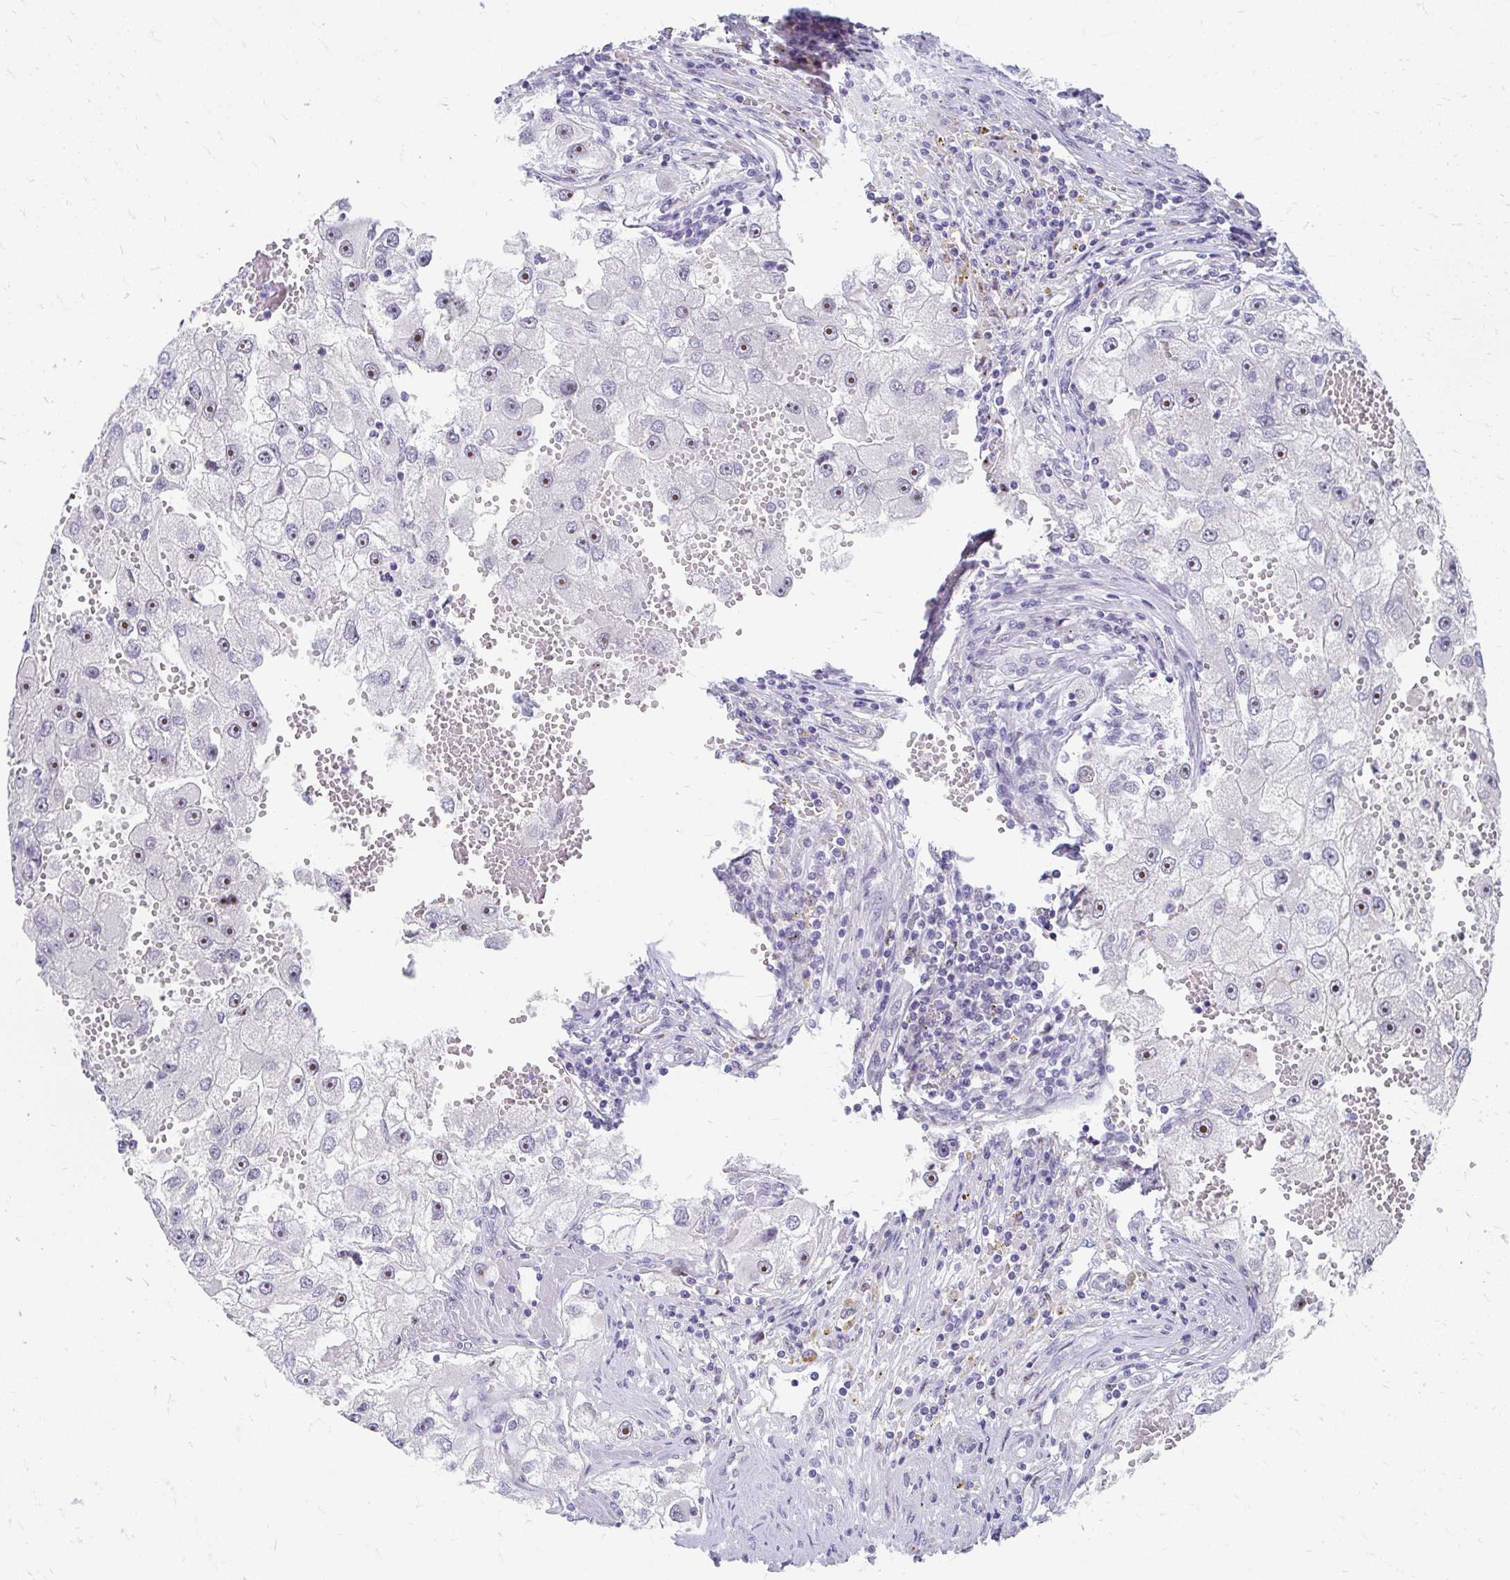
{"staining": {"intensity": "moderate", "quantity": ">75%", "location": "nuclear"}, "tissue": "renal cancer", "cell_type": "Tumor cells", "image_type": "cancer", "snomed": [{"axis": "morphology", "description": "Adenocarcinoma, NOS"}, {"axis": "topography", "description": "Kidney"}], "caption": "Immunohistochemistry (DAB (3,3'-diaminobenzidine)) staining of human renal adenocarcinoma exhibits moderate nuclear protein expression in about >75% of tumor cells. (DAB (3,3'-diaminobenzidine) = brown stain, brightfield microscopy at high magnification).", "gene": "GTF2H1", "patient": {"sex": "male", "age": 63}}